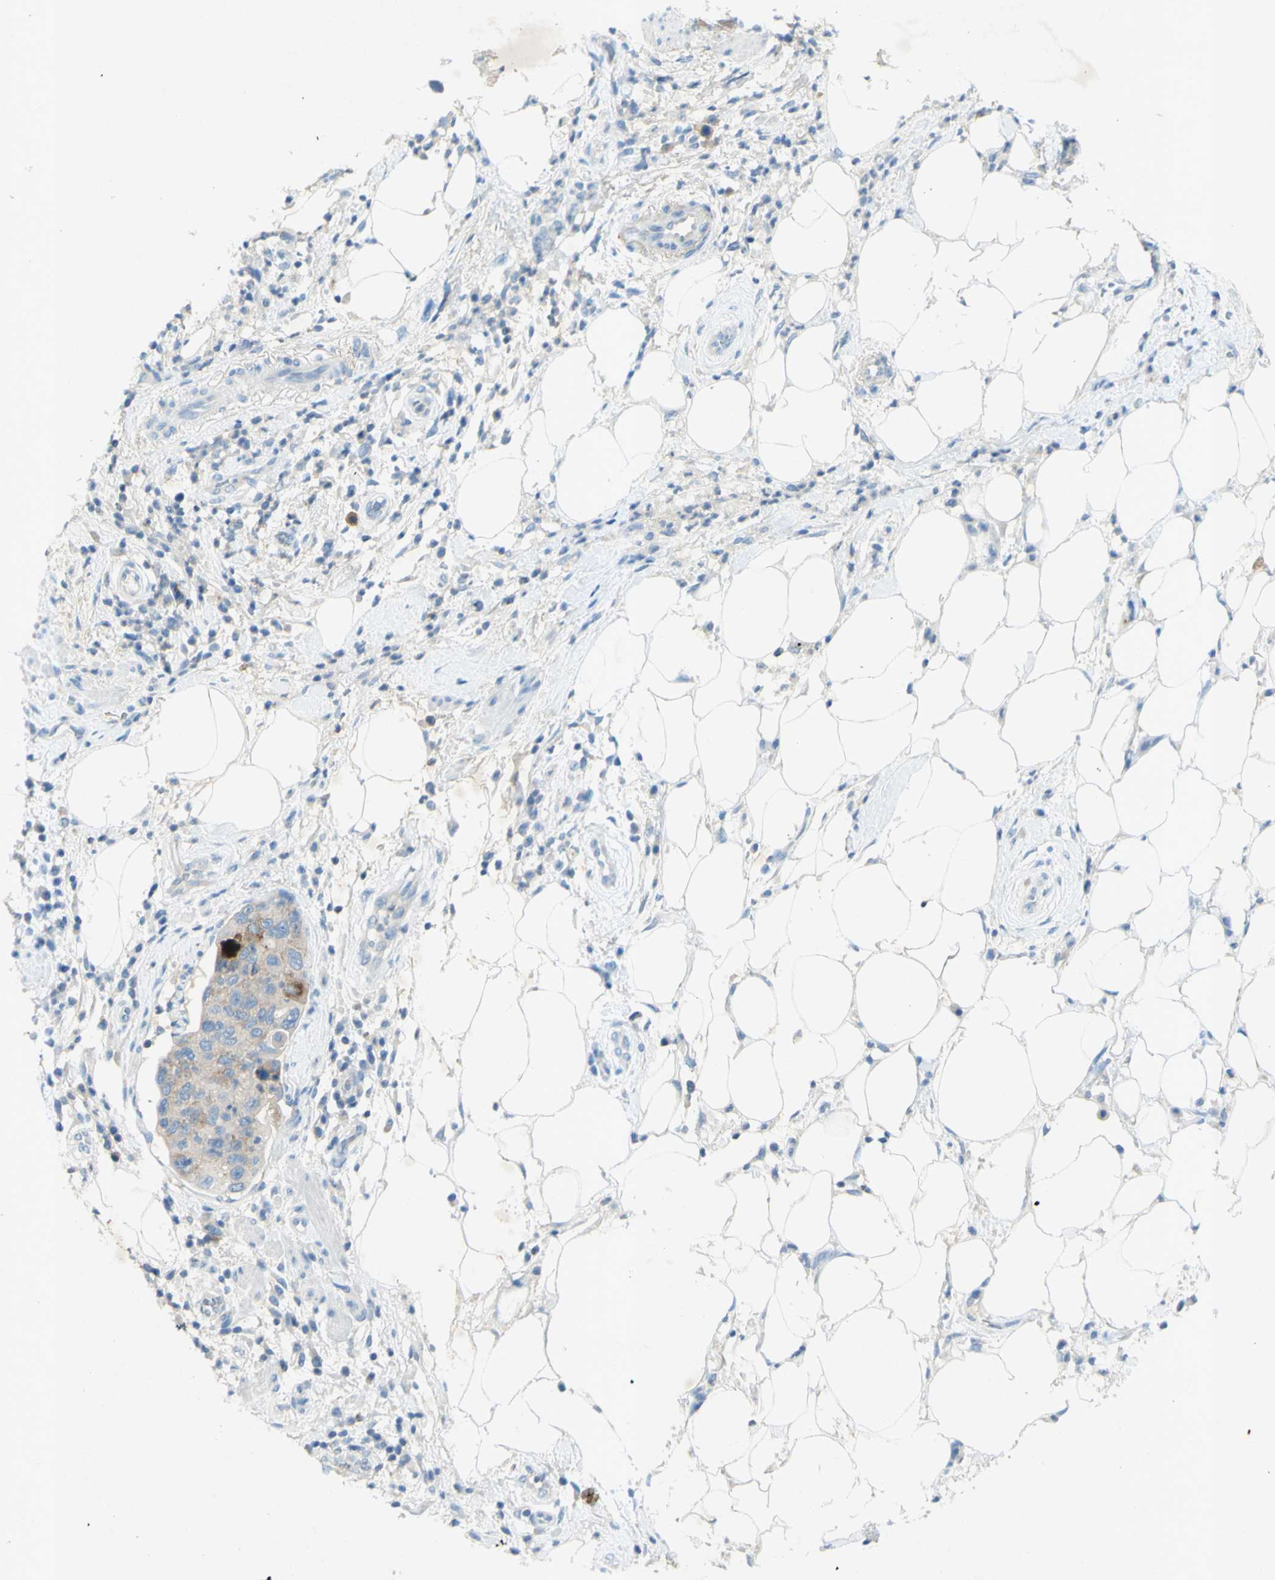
{"staining": {"intensity": "weak", "quantity": ">75%", "location": "cytoplasmic/membranous"}, "tissue": "pancreatic cancer", "cell_type": "Tumor cells", "image_type": "cancer", "snomed": [{"axis": "morphology", "description": "Adenocarcinoma, NOS"}, {"axis": "topography", "description": "Pancreas"}], "caption": "Human adenocarcinoma (pancreatic) stained for a protein (brown) demonstrates weak cytoplasmic/membranous positive expression in approximately >75% of tumor cells.", "gene": "GDF15", "patient": {"sex": "female", "age": 71}}